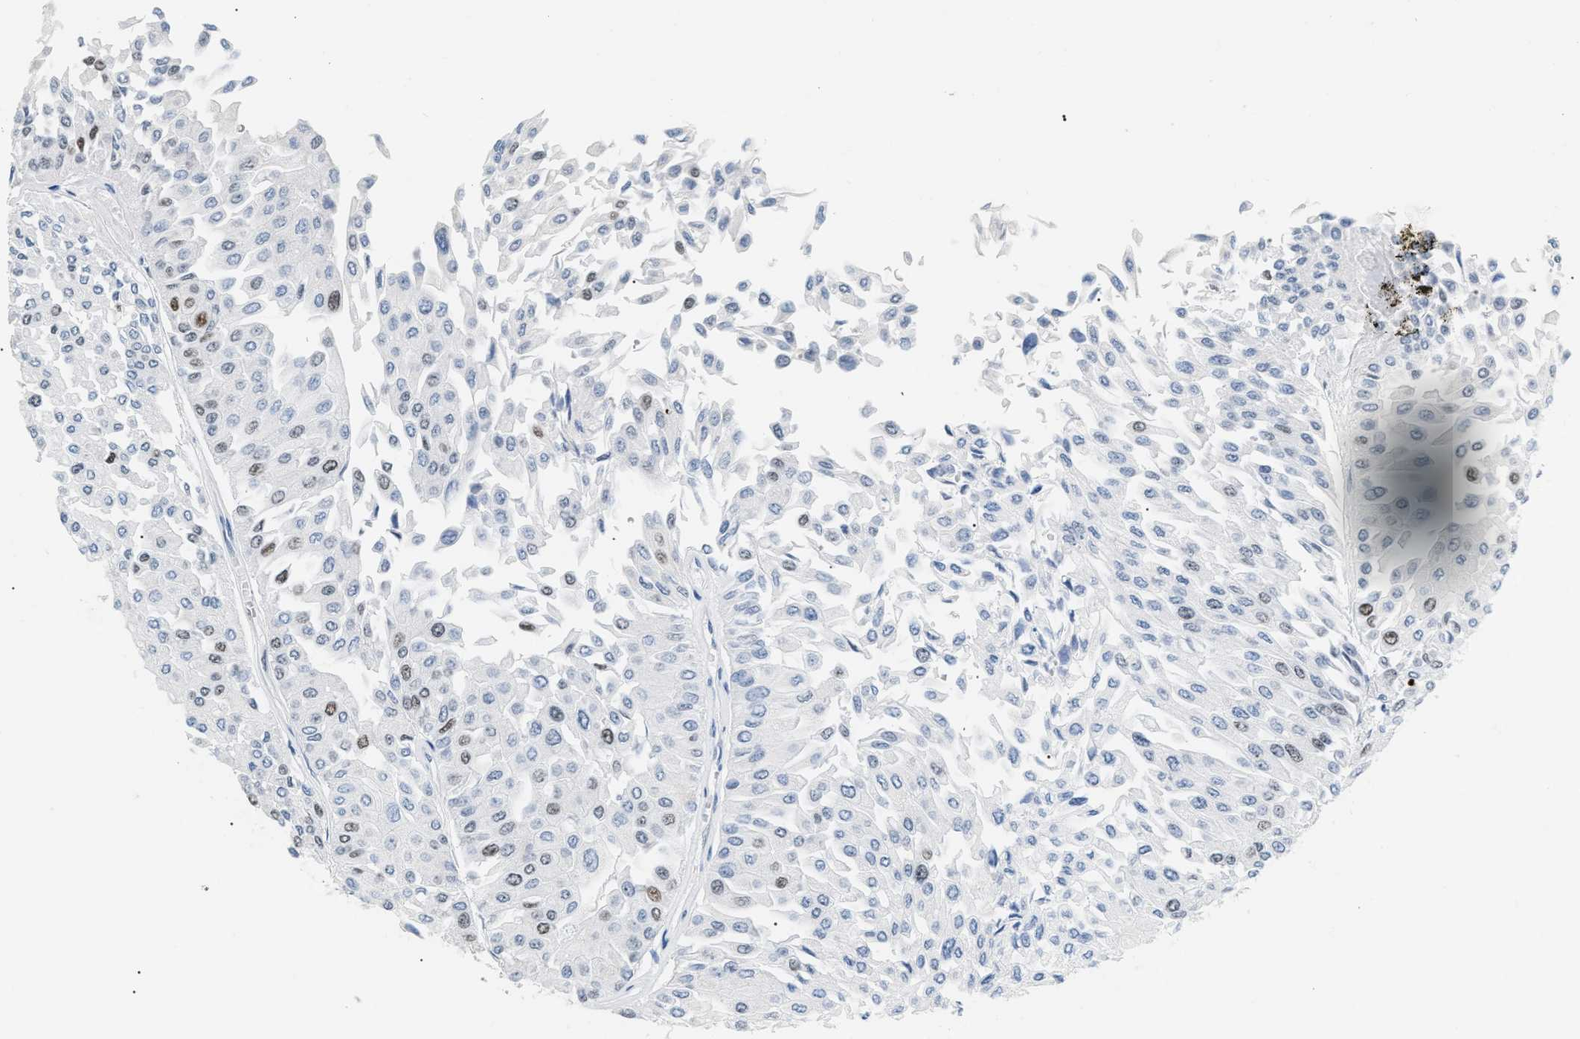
{"staining": {"intensity": "weak", "quantity": "25%-75%", "location": "nuclear"}, "tissue": "urothelial cancer", "cell_type": "Tumor cells", "image_type": "cancer", "snomed": [{"axis": "morphology", "description": "Urothelial carcinoma, Low grade"}, {"axis": "topography", "description": "Urinary bladder"}], "caption": "Immunohistochemical staining of human low-grade urothelial carcinoma demonstrates low levels of weak nuclear expression in about 25%-75% of tumor cells.", "gene": "MCM7", "patient": {"sex": "male", "age": 67}}